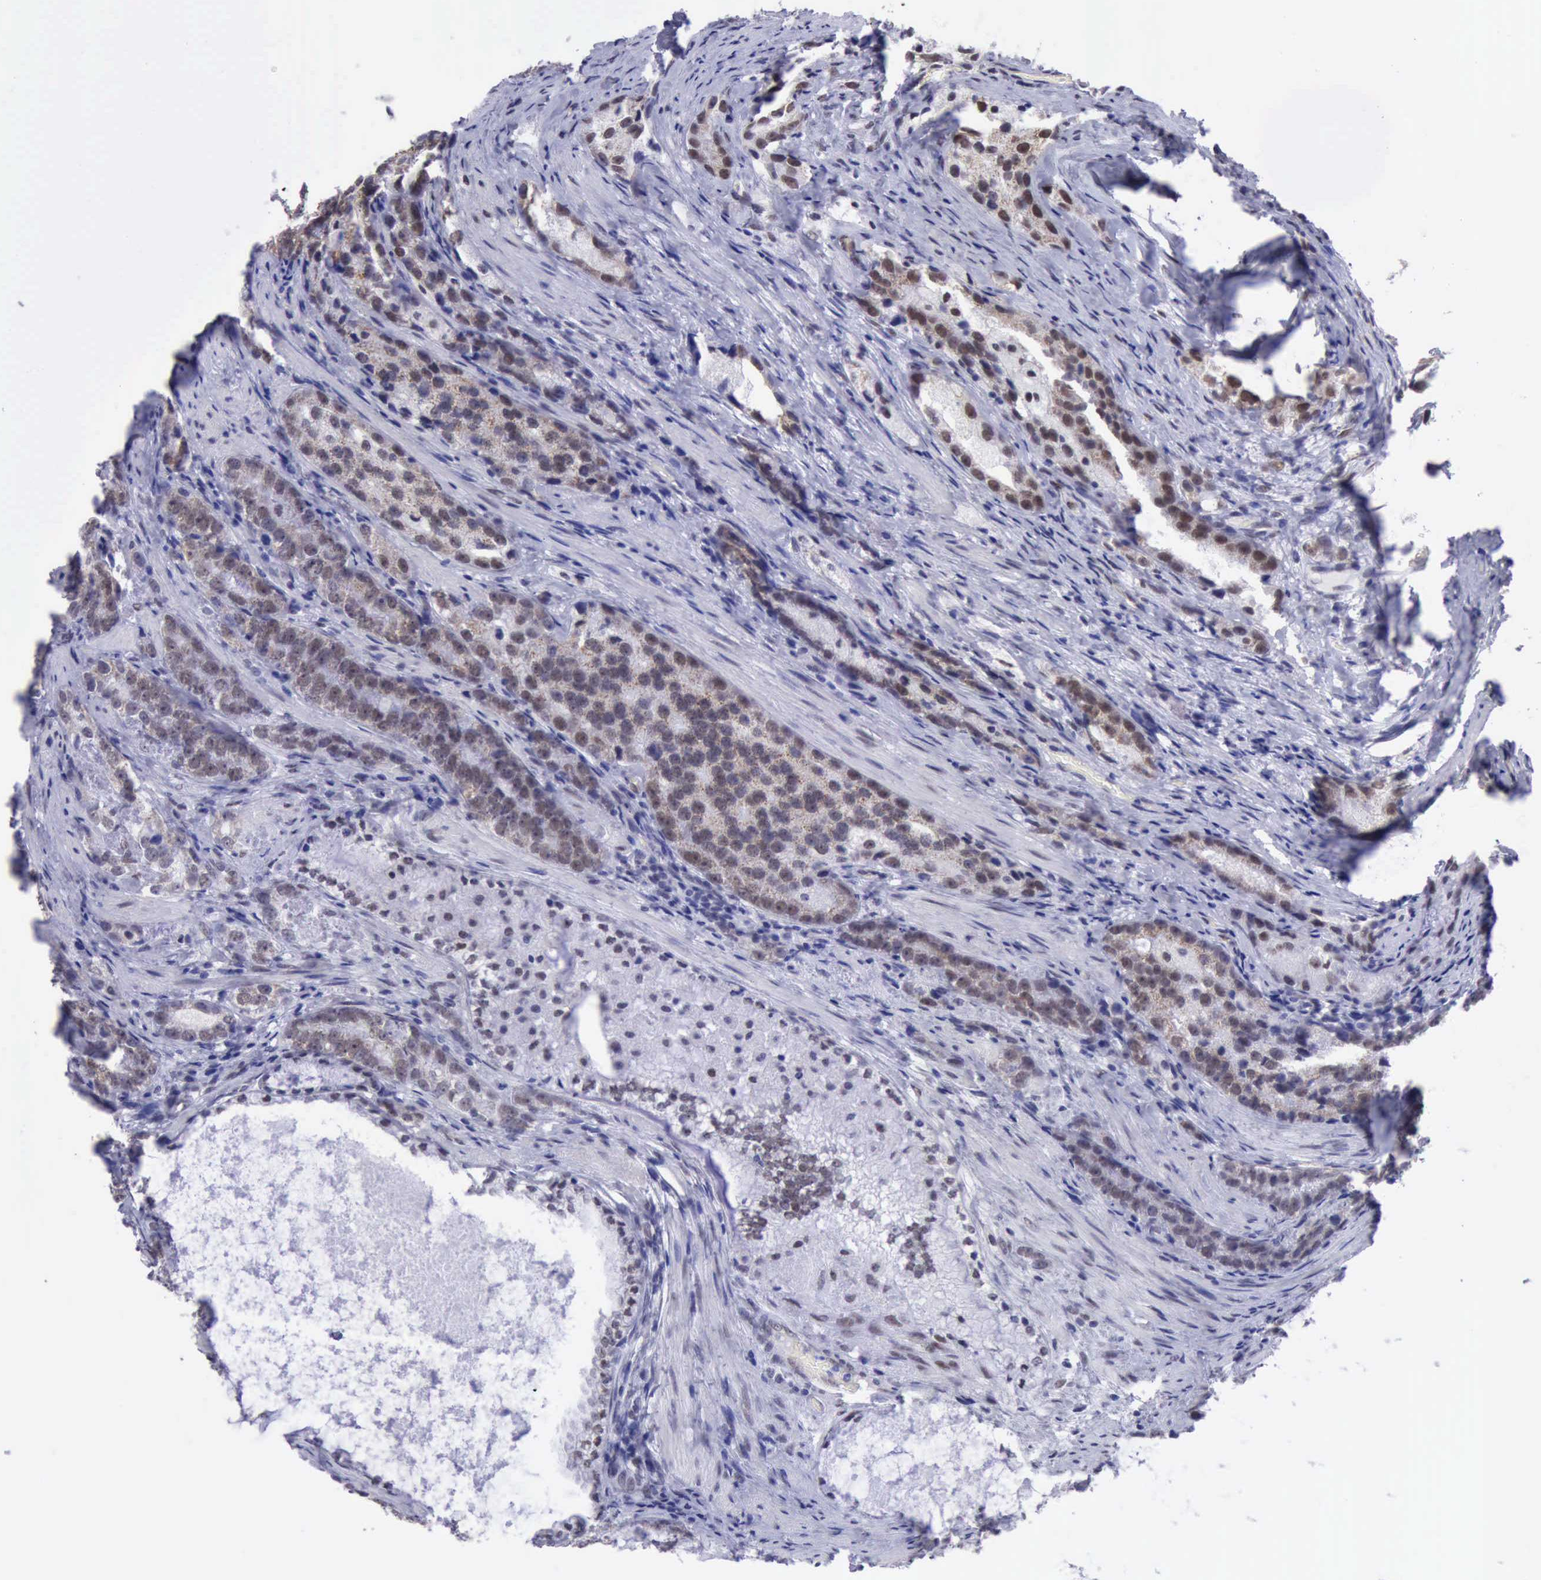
{"staining": {"intensity": "weak", "quantity": "<25%", "location": "nuclear"}, "tissue": "prostate cancer", "cell_type": "Tumor cells", "image_type": "cancer", "snomed": [{"axis": "morphology", "description": "Adenocarcinoma, High grade"}, {"axis": "topography", "description": "Prostate"}], "caption": "Immunohistochemistry (IHC) histopathology image of prostate cancer stained for a protein (brown), which exhibits no expression in tumor cells.", "gene": "ERCC4", "patient": {"sex": "male", "age": 63}}